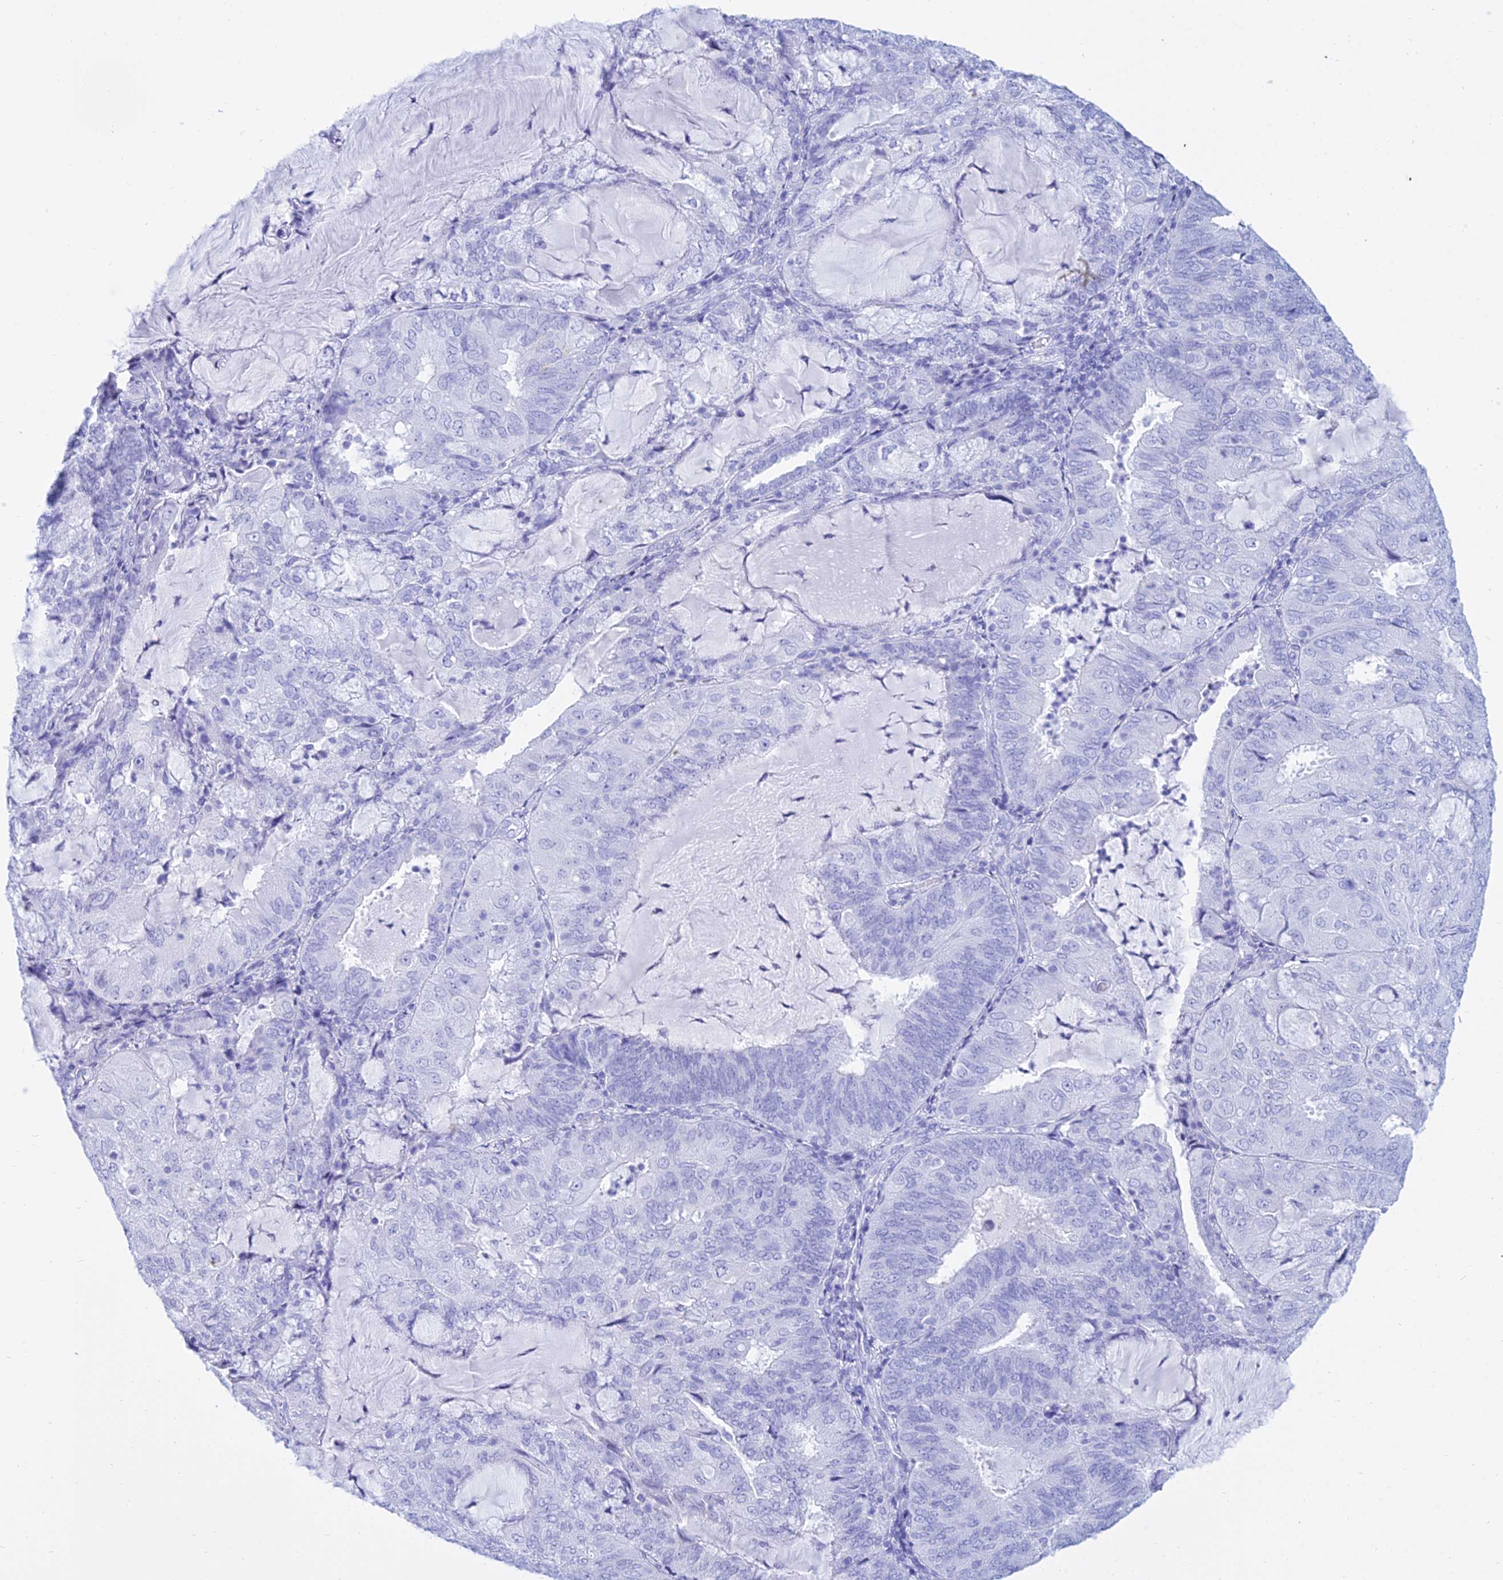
{"staining": {"intensity": "negative", "quantity": "none", "location": "none"}, "tissue": "endometrial cancer", "cell_type": "Tumor cells", "image_type": "cancer", "snomed": [{"axis": "morphology", "description": "Adenocarcinoma, NOS"}, {"axis": "topography", "description": "Endometrium"}], "caption": "Immunohistochemistry image of neoplastic tissue: endometrial cancer stained with DAB displays no significant protein positivity in tumor cells.", "gene": "PATE4", "patient": {"sex": "female", "age": 81}}